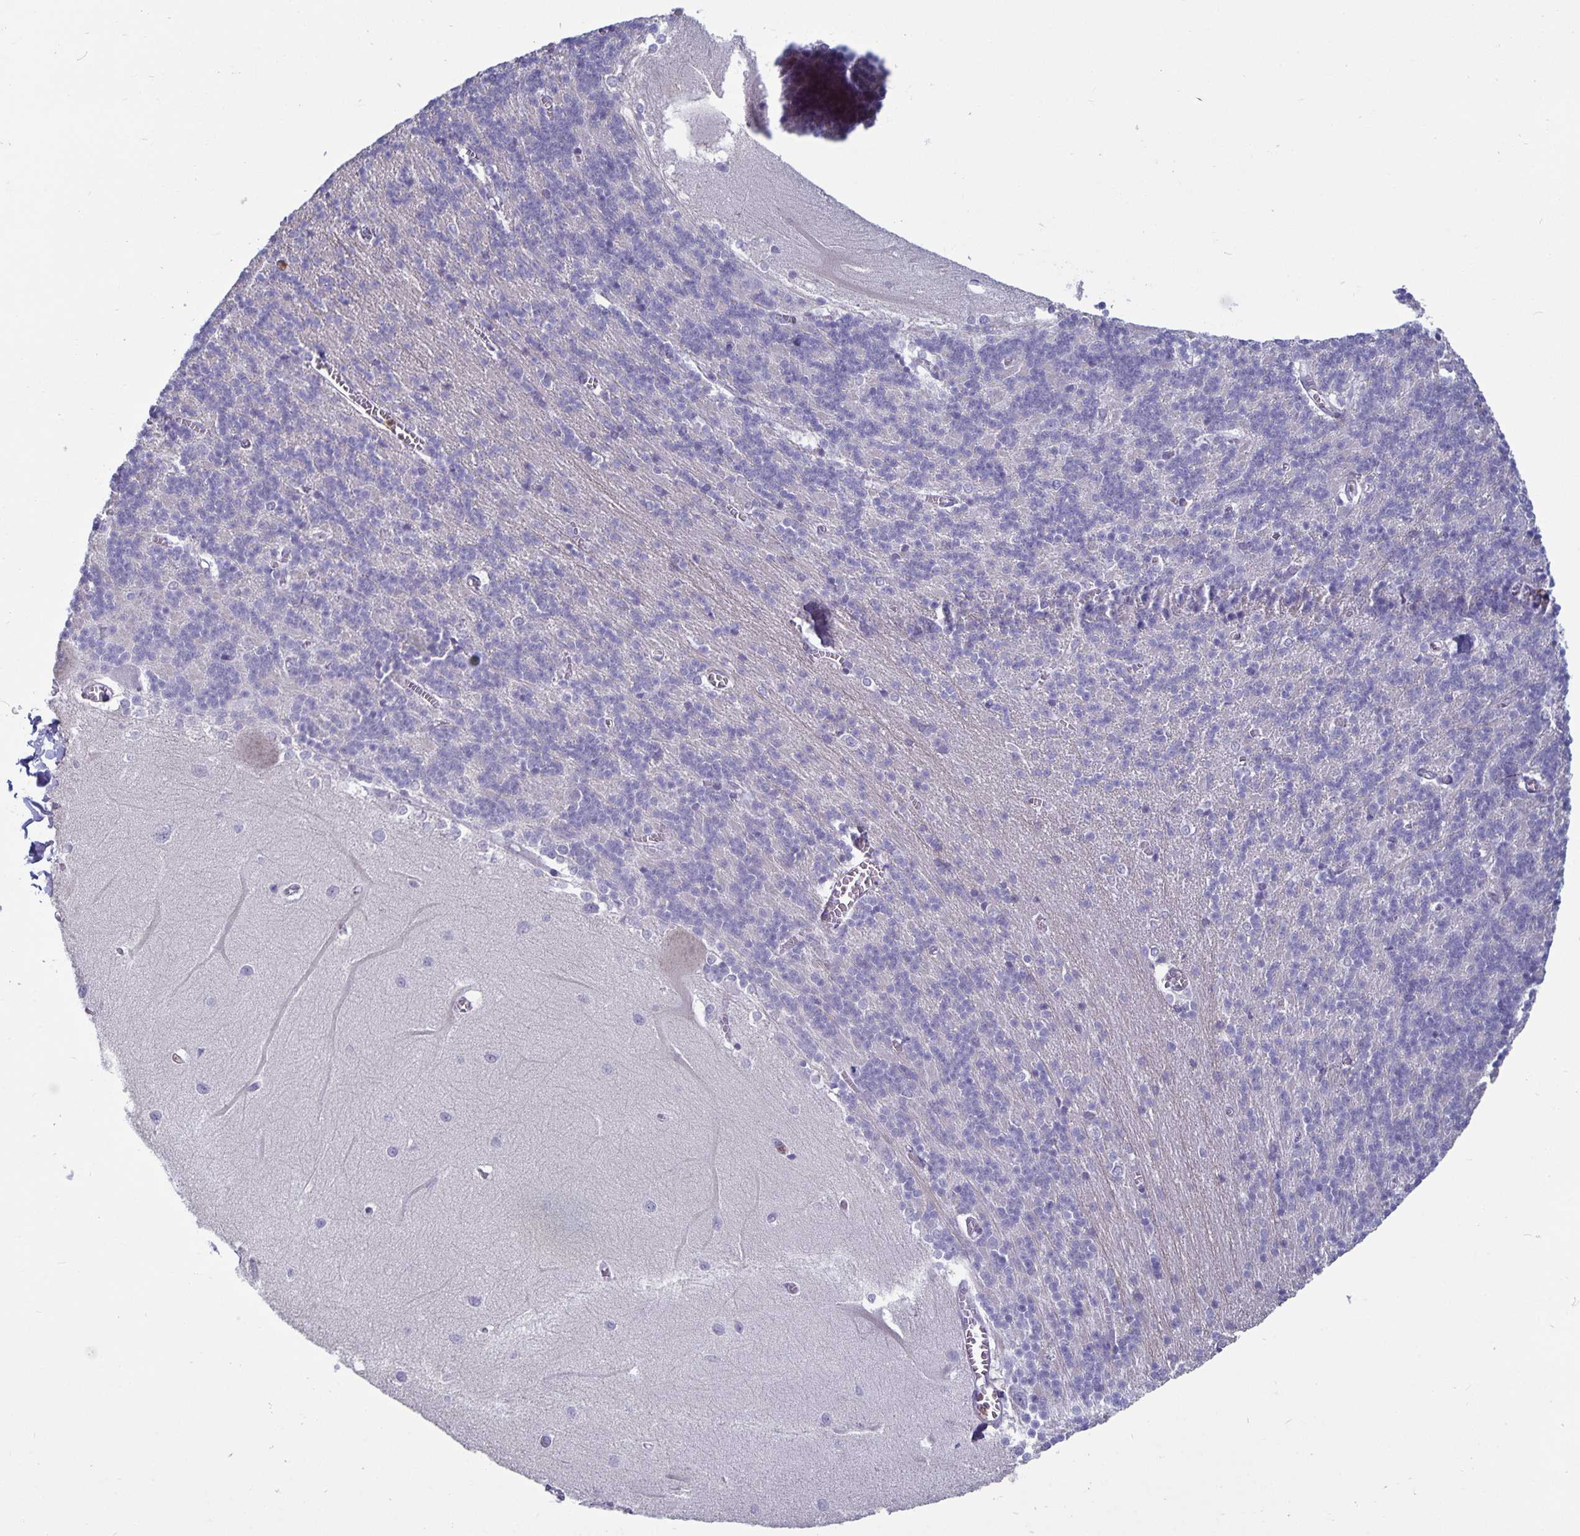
{"staining": {"intensity": "negative", "quantity": "none", "location": "none"}, "tissue": "cerebellum", "cell_type": "Cells in granular layer", "image_type": "normal", "snomed": [{"axis": "morphology", "description": "Normal tissue, NOS"}, {"axis": "topography", "description": "Cerebellum"}], "caption": "Unremarkable cerebellum was stained to show a protein in brown. There is no significant expression in cells in granular layer. Nuclei are stained in blue.", "gene": "PLCB3", "patient": {"sex": "male", "age": 37}}